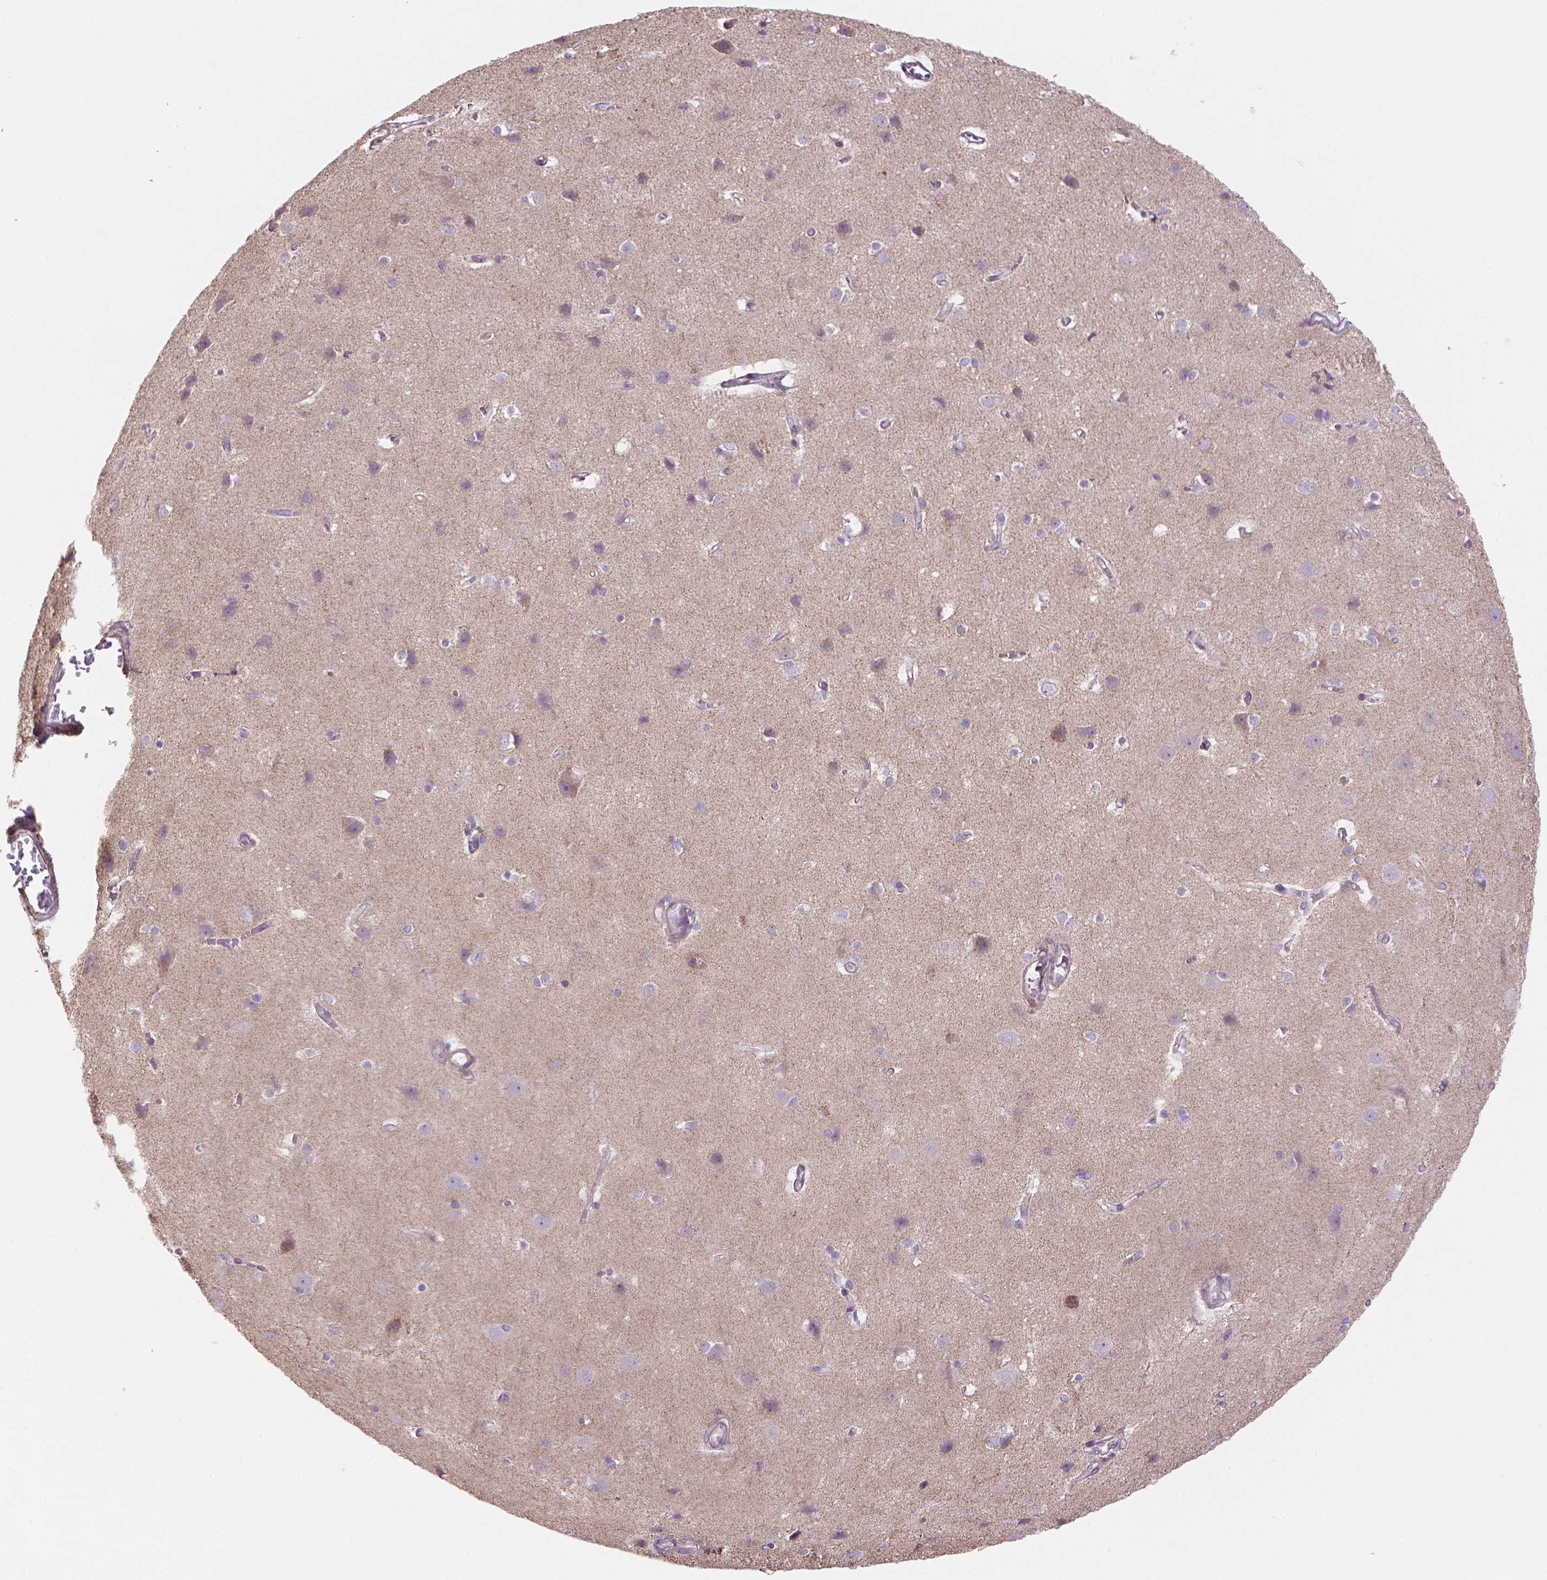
{"staining": {"intensity": "negative", "quantity": "none", "location": "none"}, "tissue": "cerebral cortex", "cell_type": "Endothelial cells", "image_type": "normal", "snomed": [{"axis": "morphology", "description": "Normal tissue, NOS"}, {"axis": "topography", "description": "Cerebral cortex"}], "caption": "IHC of normal human cerebral cortex displays no positivity in endothelial cells. (DAB (3,3'-diaminobenzidine) immunohistochemistry (IHC) with hematoxylin counter stain).", "gene": "HTRA1", "patient": {"sex": "male", "age": 37}}